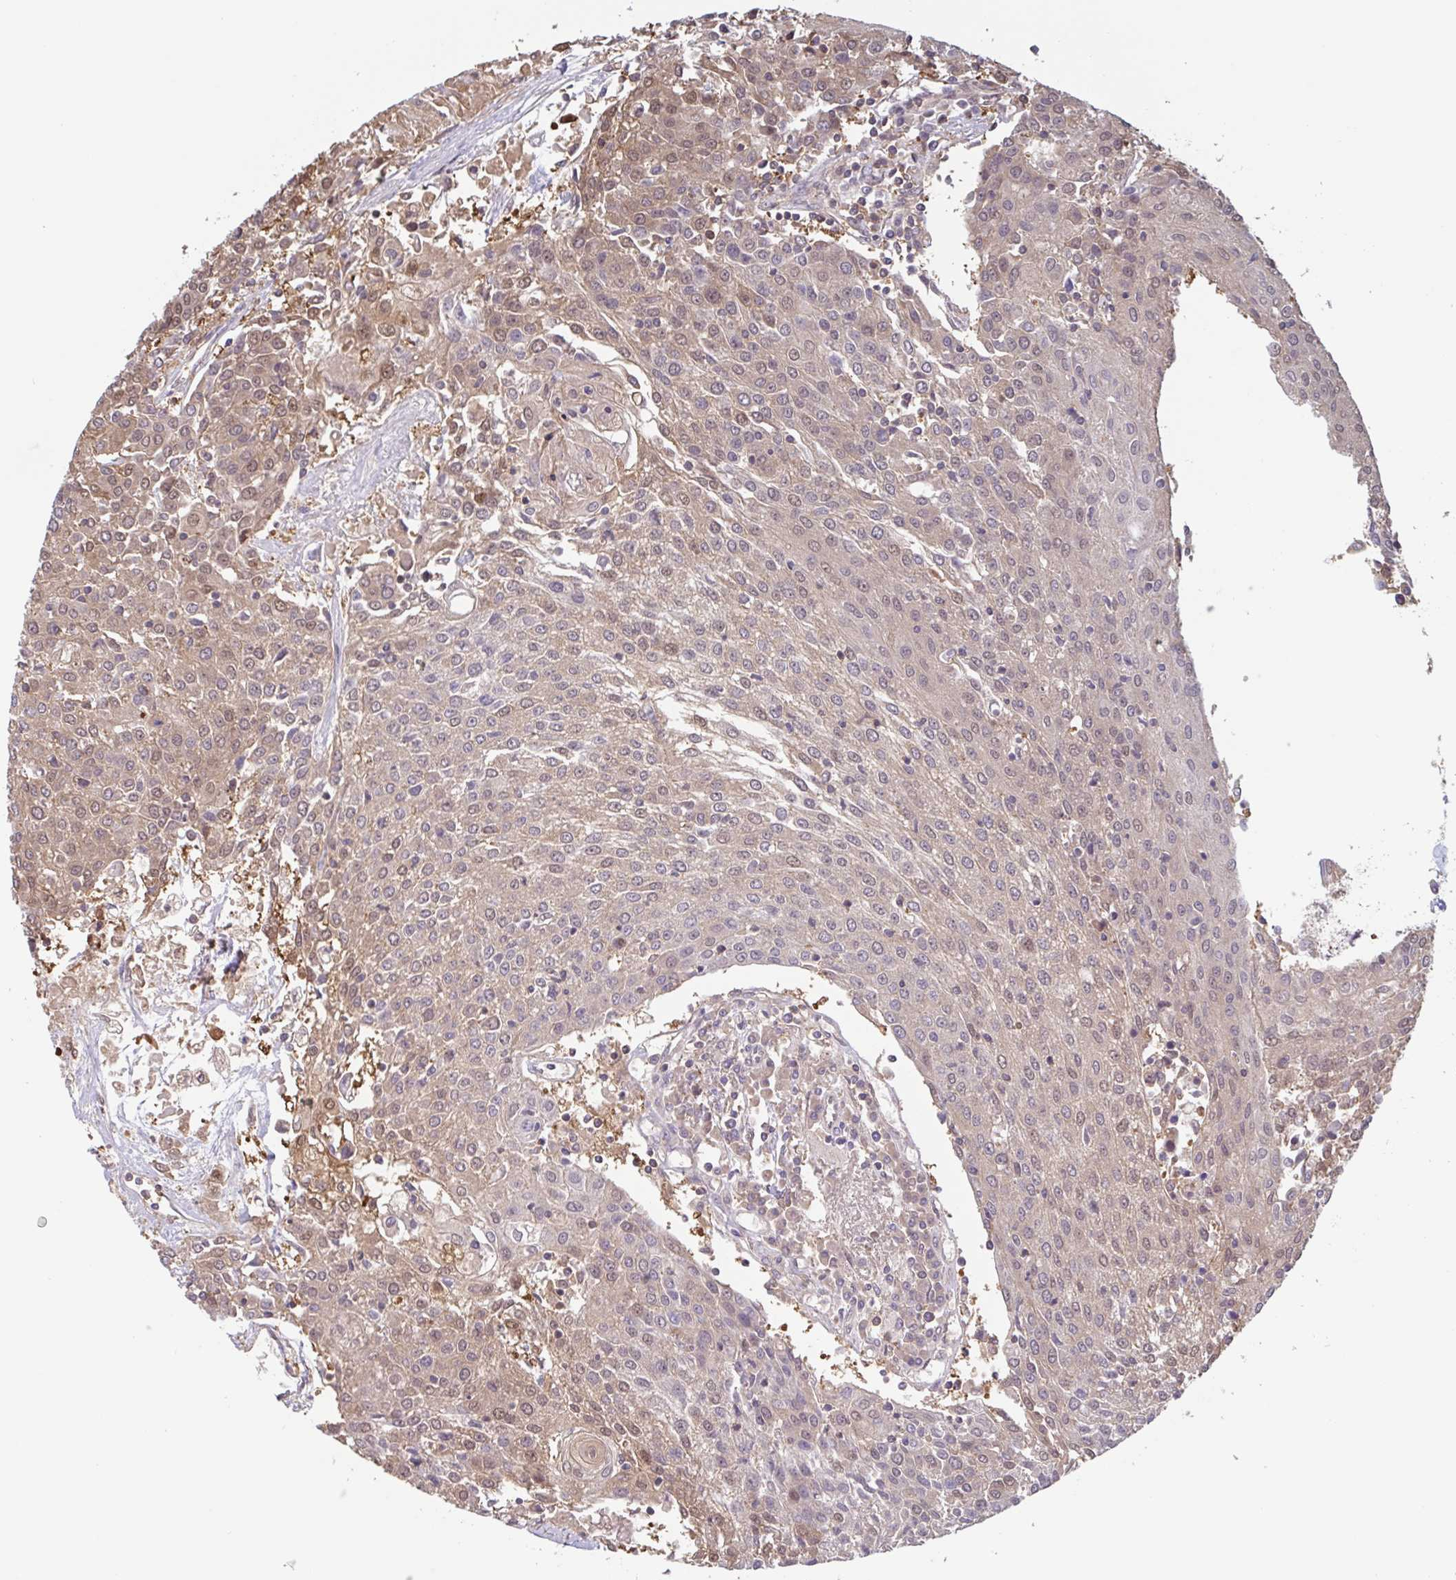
{"staining": {"intensity": "weak", "quantity": ">75%", "location": "cytoplasmic/membranous,nuclear"}, "tissue": "urothelial cancer", "cell_type": "Tumor cells", "image_type": "cancer", "snomed": [{"axis": "morphology", "description": "Urothelial carcinoma, High grade"}, {"axis": "topography", "description": "Urinary bladder"}], "caption": "Tumor cells exhibit low levels of weak cytoplasmic/membranous and nuclear positivity in approximately >75% of cells in high-grade urothelial carcinoma. (DAB (3,3'-diaminobenzidine) IHC, brown staining for protein, blue staining for nuclei).", "gene": "OTOP2", "patient": {"sex": "female", "age": 85}}